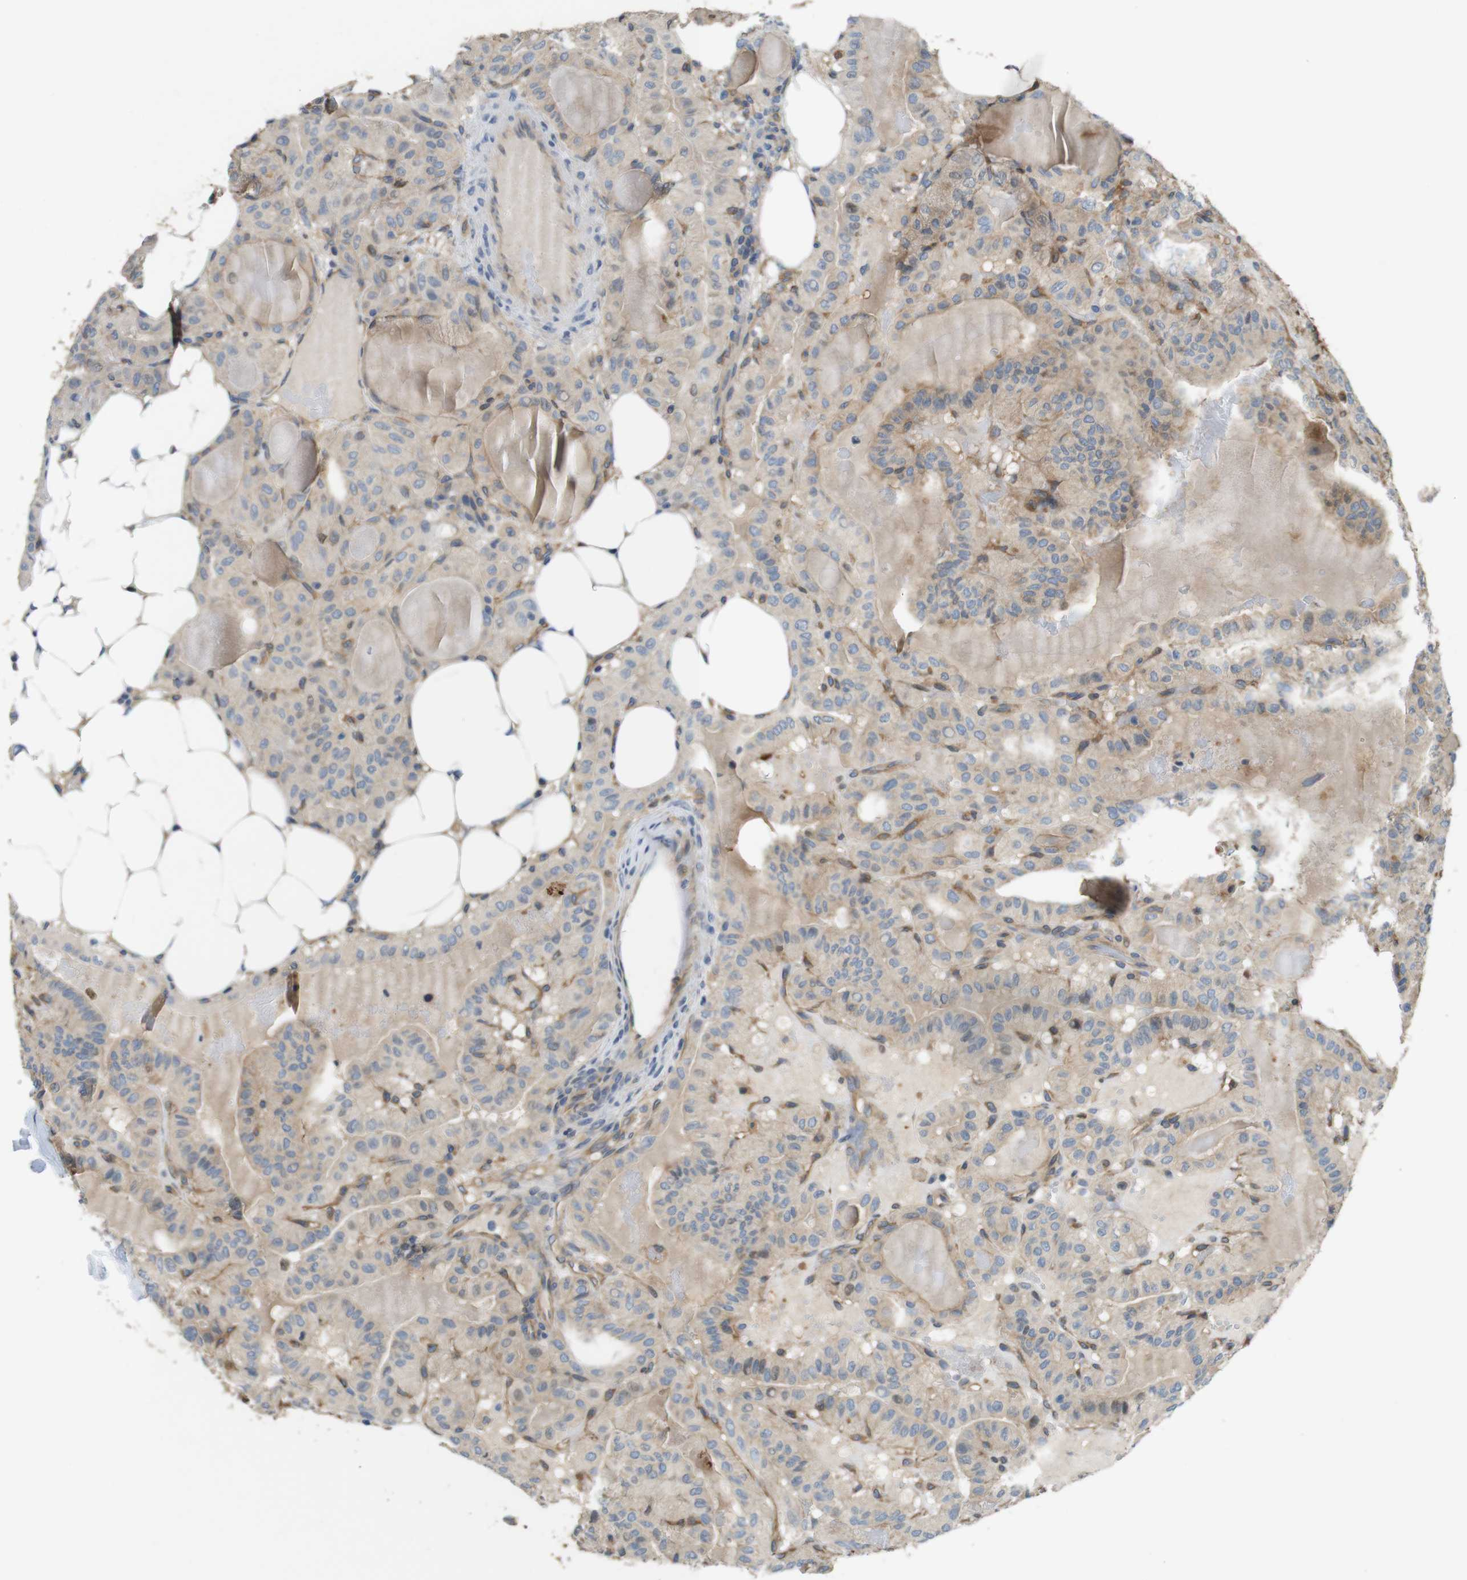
{"staining": {"intensity": "weak", "quantity": ">75%", "location": "cytoplasmic/membranous"}, "tissue": "thyroid cancer", "cell_type": "Tumor cells", "image_type": "cancer", "snomed": [{"axis": "morphology", "description": "Papillary adenocarcinoma, NOS"}, {"axis": "topography", "description": "Thyroid gland"}], "caption": "Brown immunohistochemical staining in human thyroid cancer (papillary adenocarcinoma) demonstrates weak cytoplasmic/membranous positivity in approximately >75% of tumor cells. The staining was performed using DAB, with brown indicating positive protein expression. Nuclei are stained blue with hematoxylin.", "gene": "PCDH10", "patient": {"sex": "male", "age": 77}}